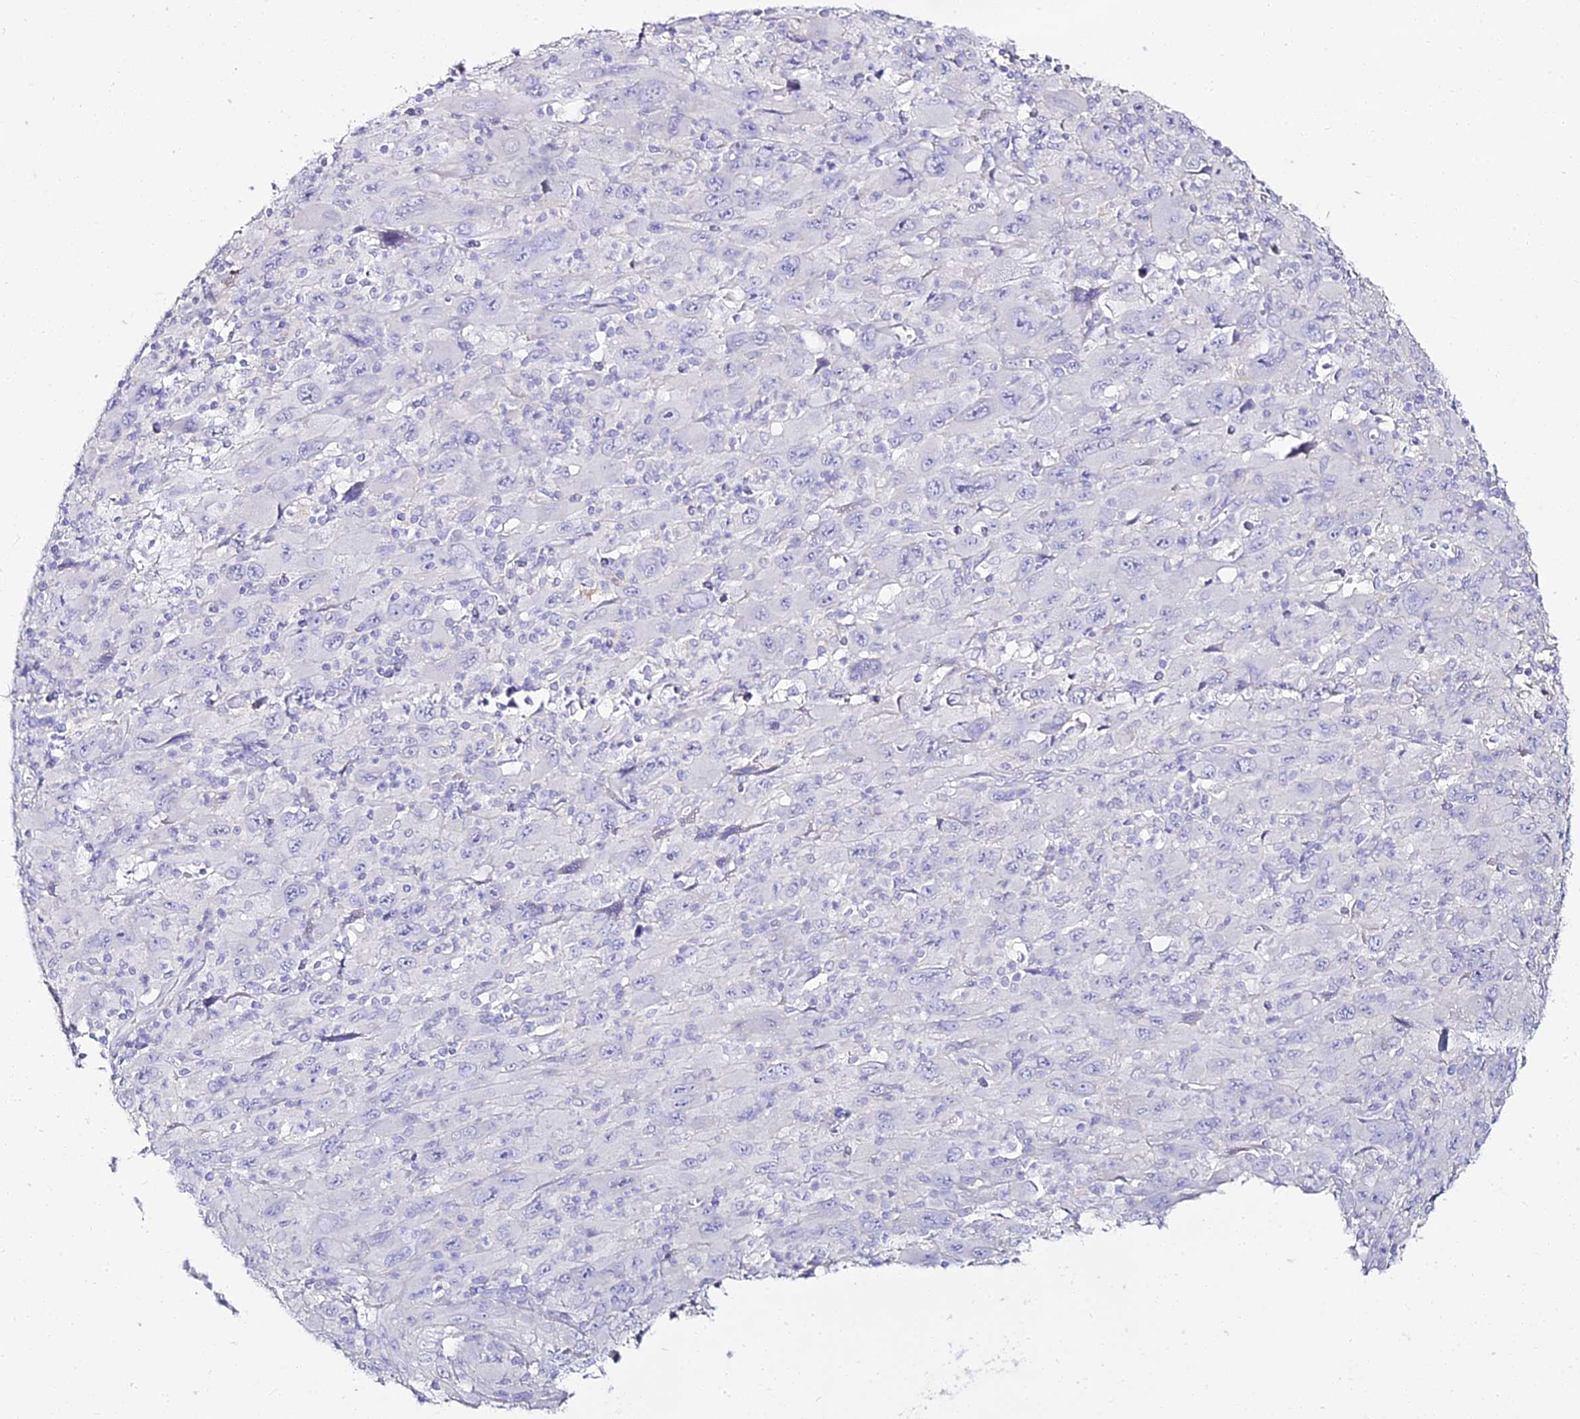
{"staining": {"intensity": "negative", "quantity": "none", "location": "none"}, "tissue": "melanoma", "cell_type": "Tumor cells", "image_type": "cancer", "snomed": [{"axis": "morphology", "description": "Malignant melanoma, Metastatic site"}, {"axis": "topography", "description": "Skin"}], "caption": "High magnification brightfield microscopy of melanoma stained with DAB (brown) and counterstained with hematoxylin (blue): tumor cells show no significant staining.", "gene": "ALPG", "patient": {"sex": "female", "age": 56}}